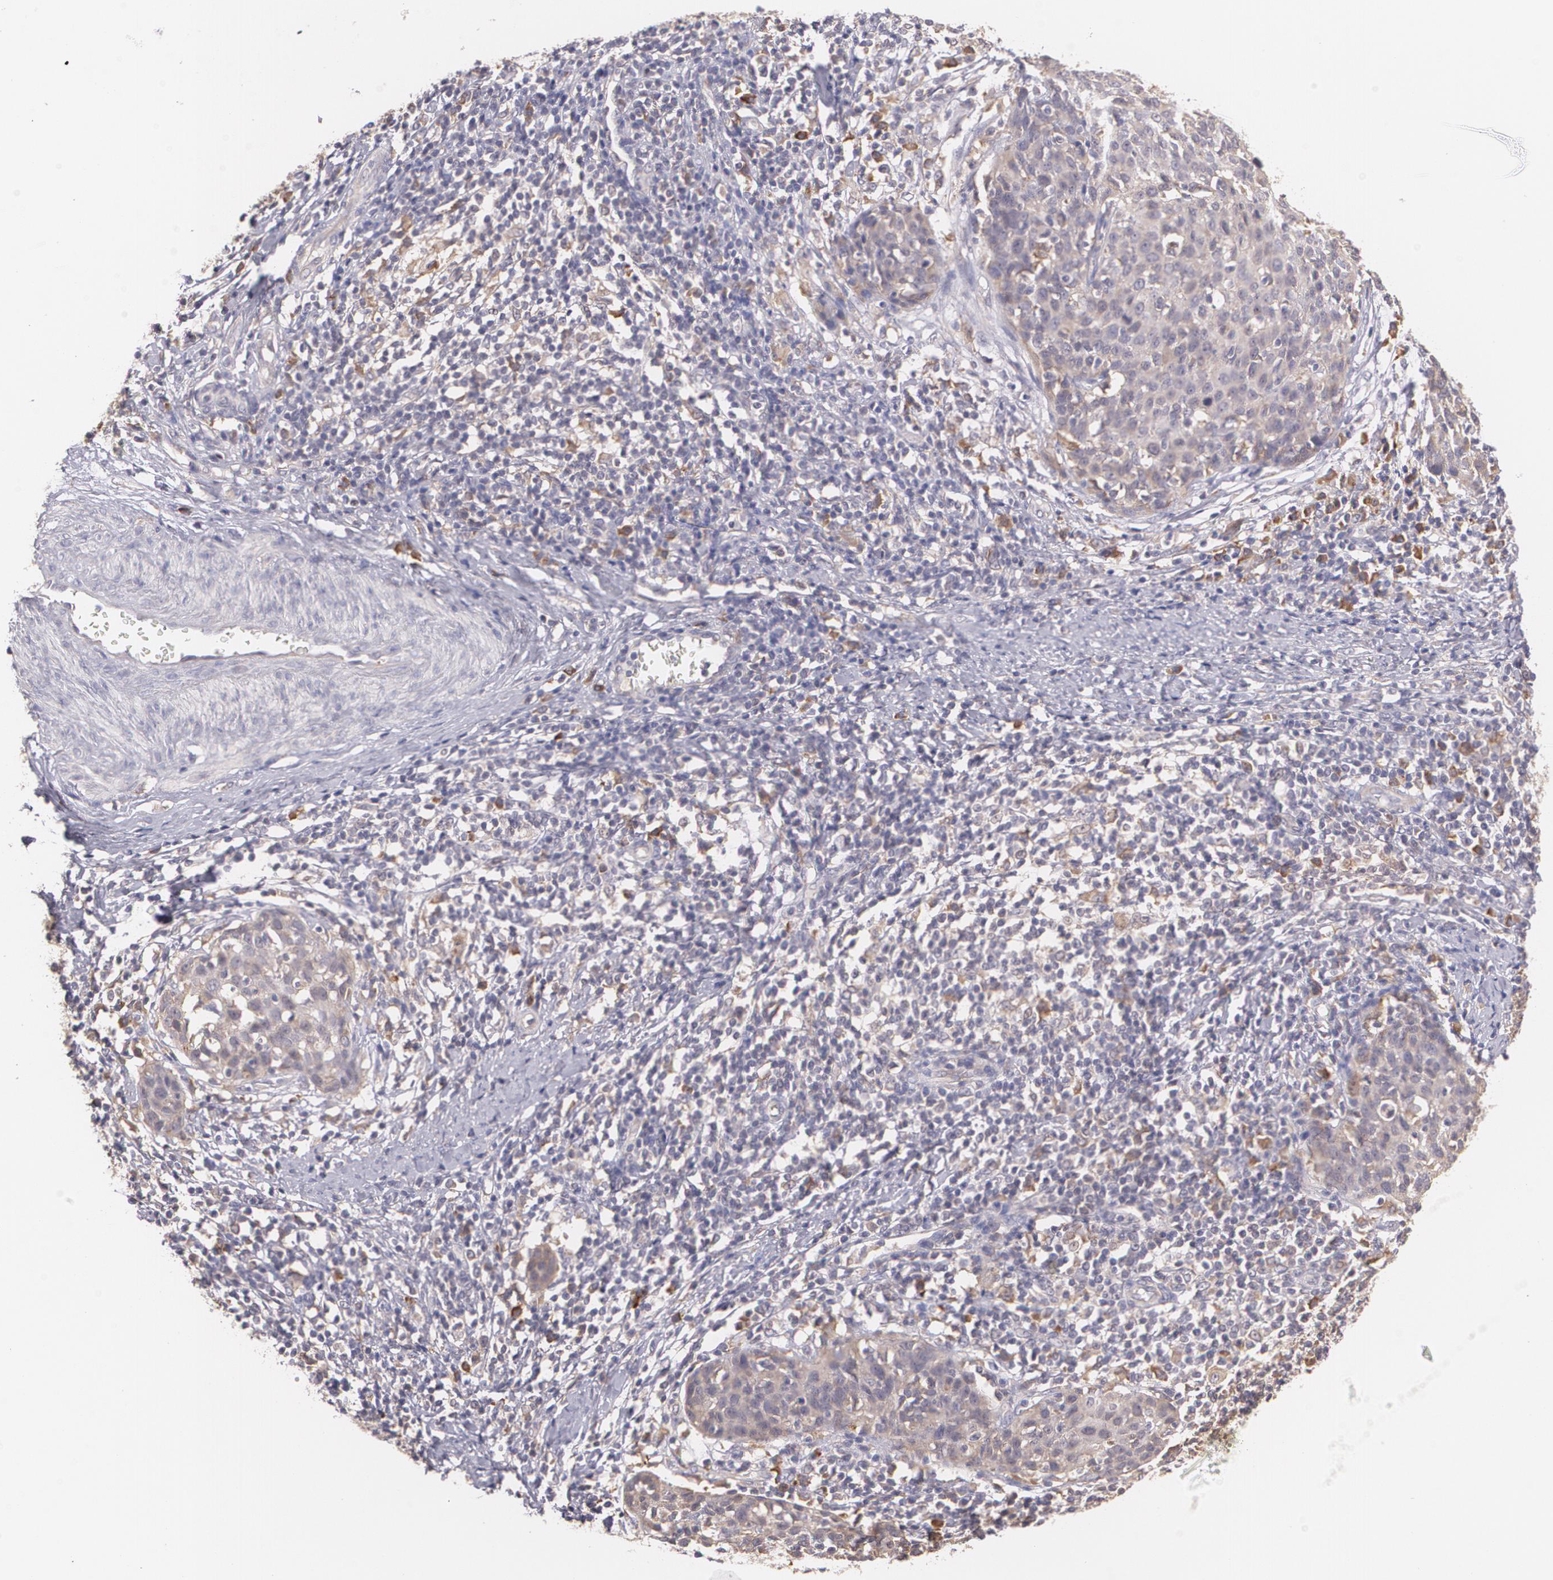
{"staining": {"intensity": "weak", "quantity": ">75%", "location": "cytoplasmic/membranous"}, "tissue": "cervical cancer", "cell_type": "Tumor cells", "image_type": "cancer", "snomed": [{"axis": "morphology", "description": "Squamous cell carcinoma, NOS"}, {"axis": "topography", "description": "Cervix"}], "caption": "The immunohistochemical stain highlights weak cytoplasmic/membranous staining in tumor cells of cervical cancer (squamous cell carcinoma) tissue. (DAB = brown stain, brightfield microscopy at high magnification).", "gene": "CCL17", "patient": {"sex": "female", "age": 38}}